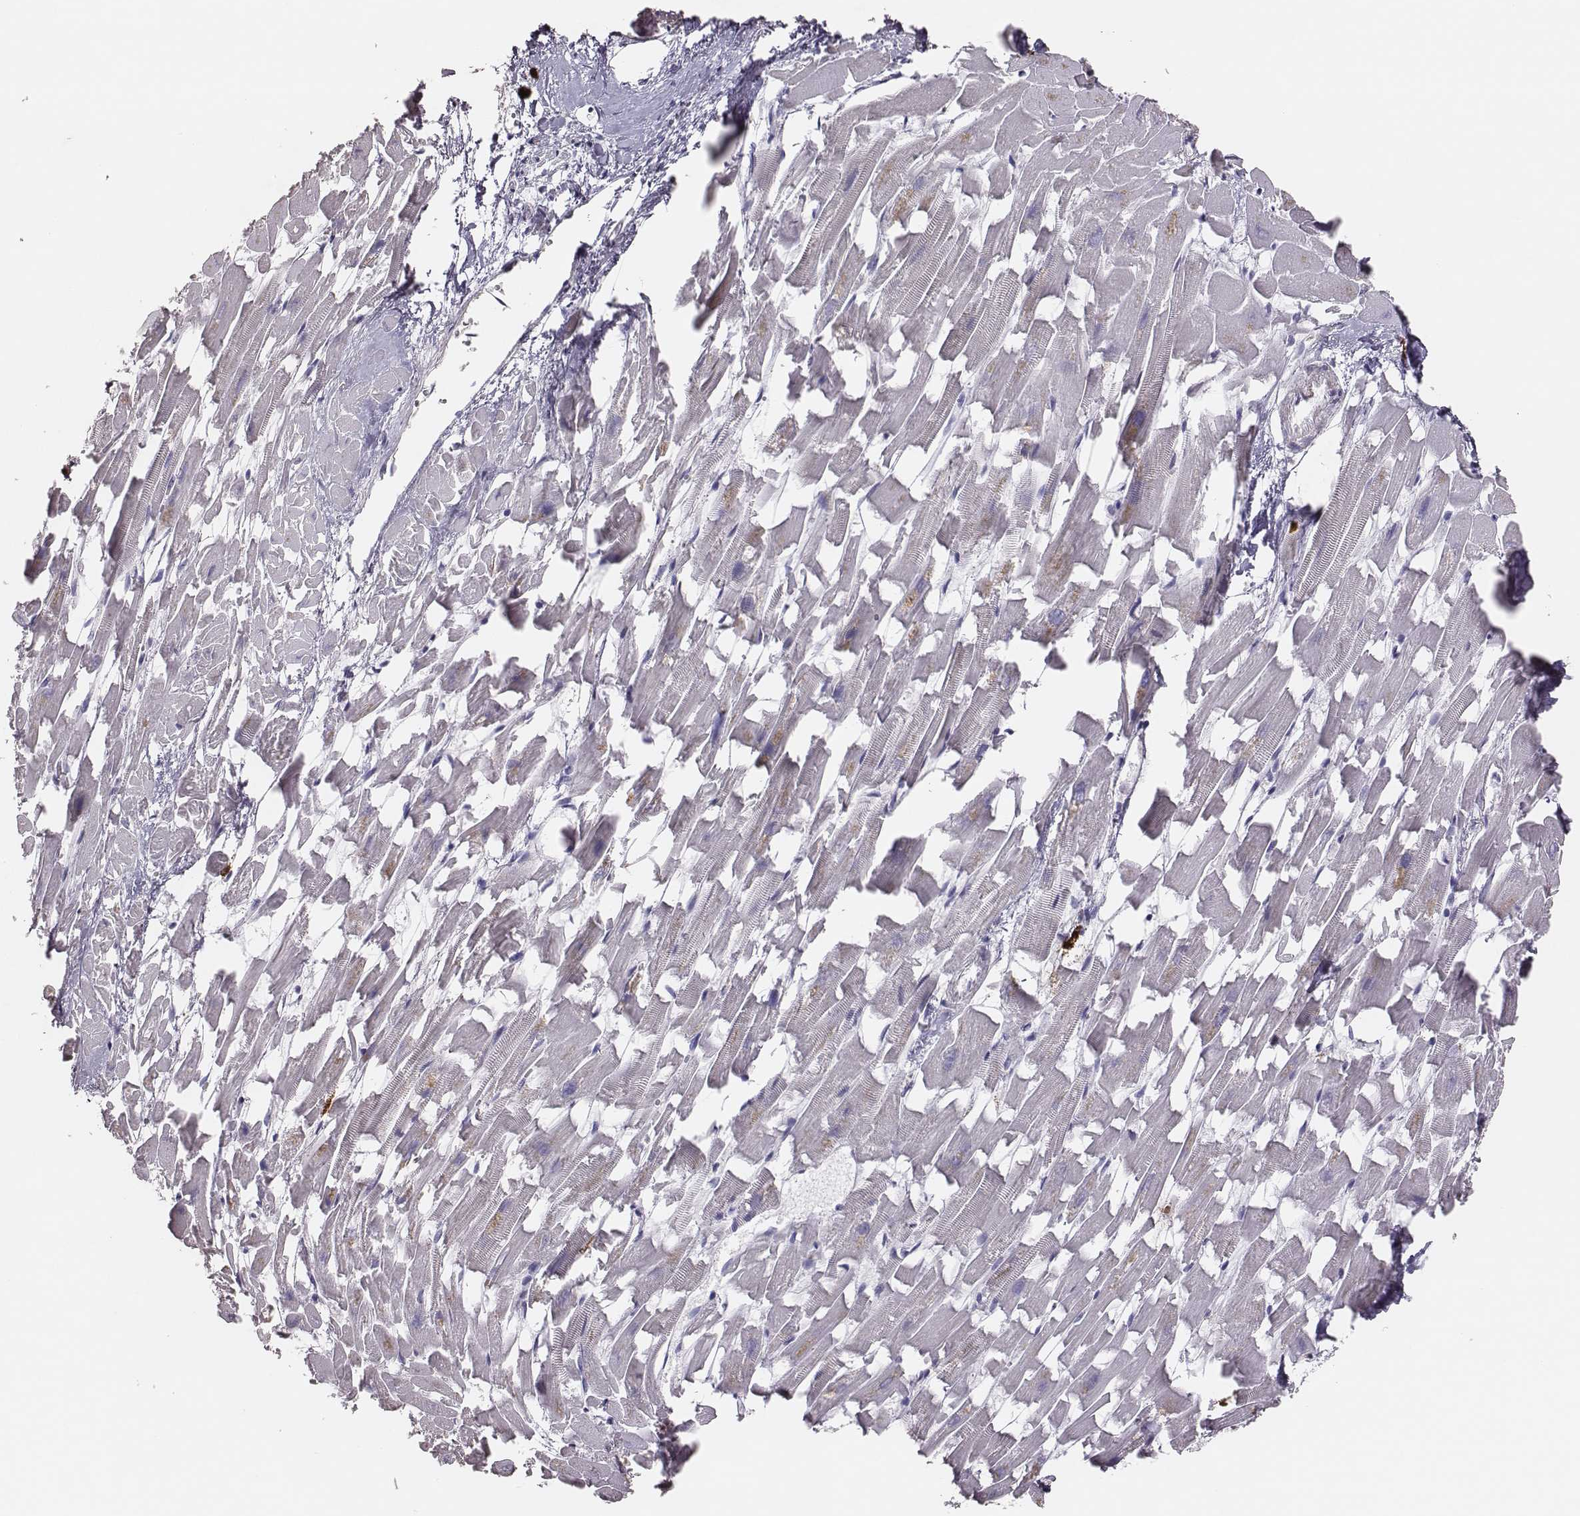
{"staining": {"intensity": "negative", "quantity": "none", "location": "none"}, "tissue": "heart muscle", "cell_type": "Cardiomyocytes", "image_type": "normal", "snomed": [{"axis": "morphology", "description": "Normal tissue, NOS"}, {"axis": "topography", "description": "Heart"}], "caption": "DAB immunohistochemical staining of normal heart muscle displays no significant expression in cardiomyocytes. (Stains: DAB IHC with hematoxylin counter stain, Microscopy: brightfield microscopy at high magnification).", "gene": "P2RY10", "patient": {"sex": "female", "age": 64}}